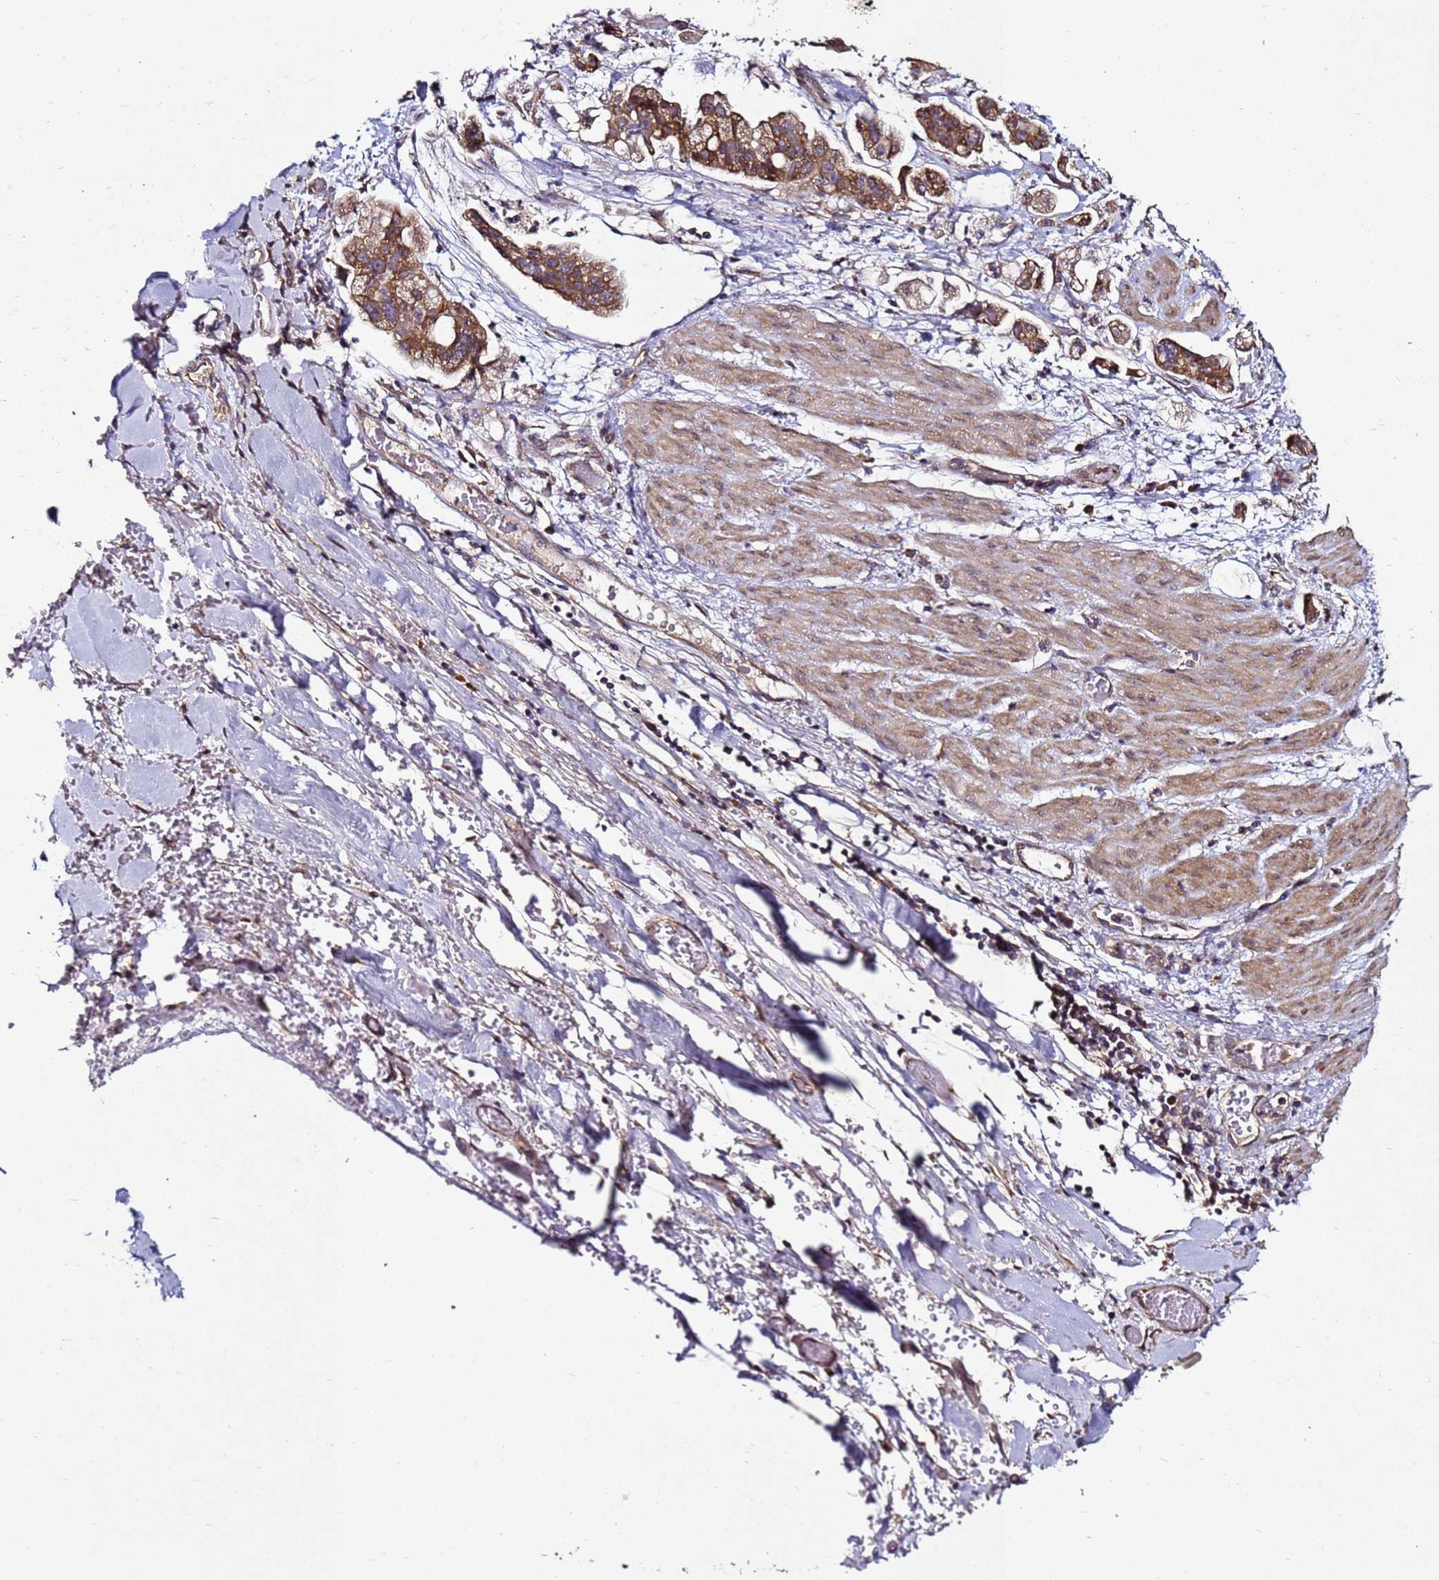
{"staining": {"intensity": "moderate", "quantity": ">75%", "location": "cytoplasmic/membranous"}, "tissue": "stomach cancer", "cell_type": "Tumor cells", "image_type": "cancer", "snomed": [{"axis": "morphology", "description": "Adenocarcinoma, NOS"}, {"axis": "topography", "description": "Stomach"}], "caption": "Tumor cells show medium levels of moderate cytoplasmic/membranous expression in about >75% of cells in stomach cancer.", "gene": "ANKRD17", "patient": {"sex": "male", "age": 62}}